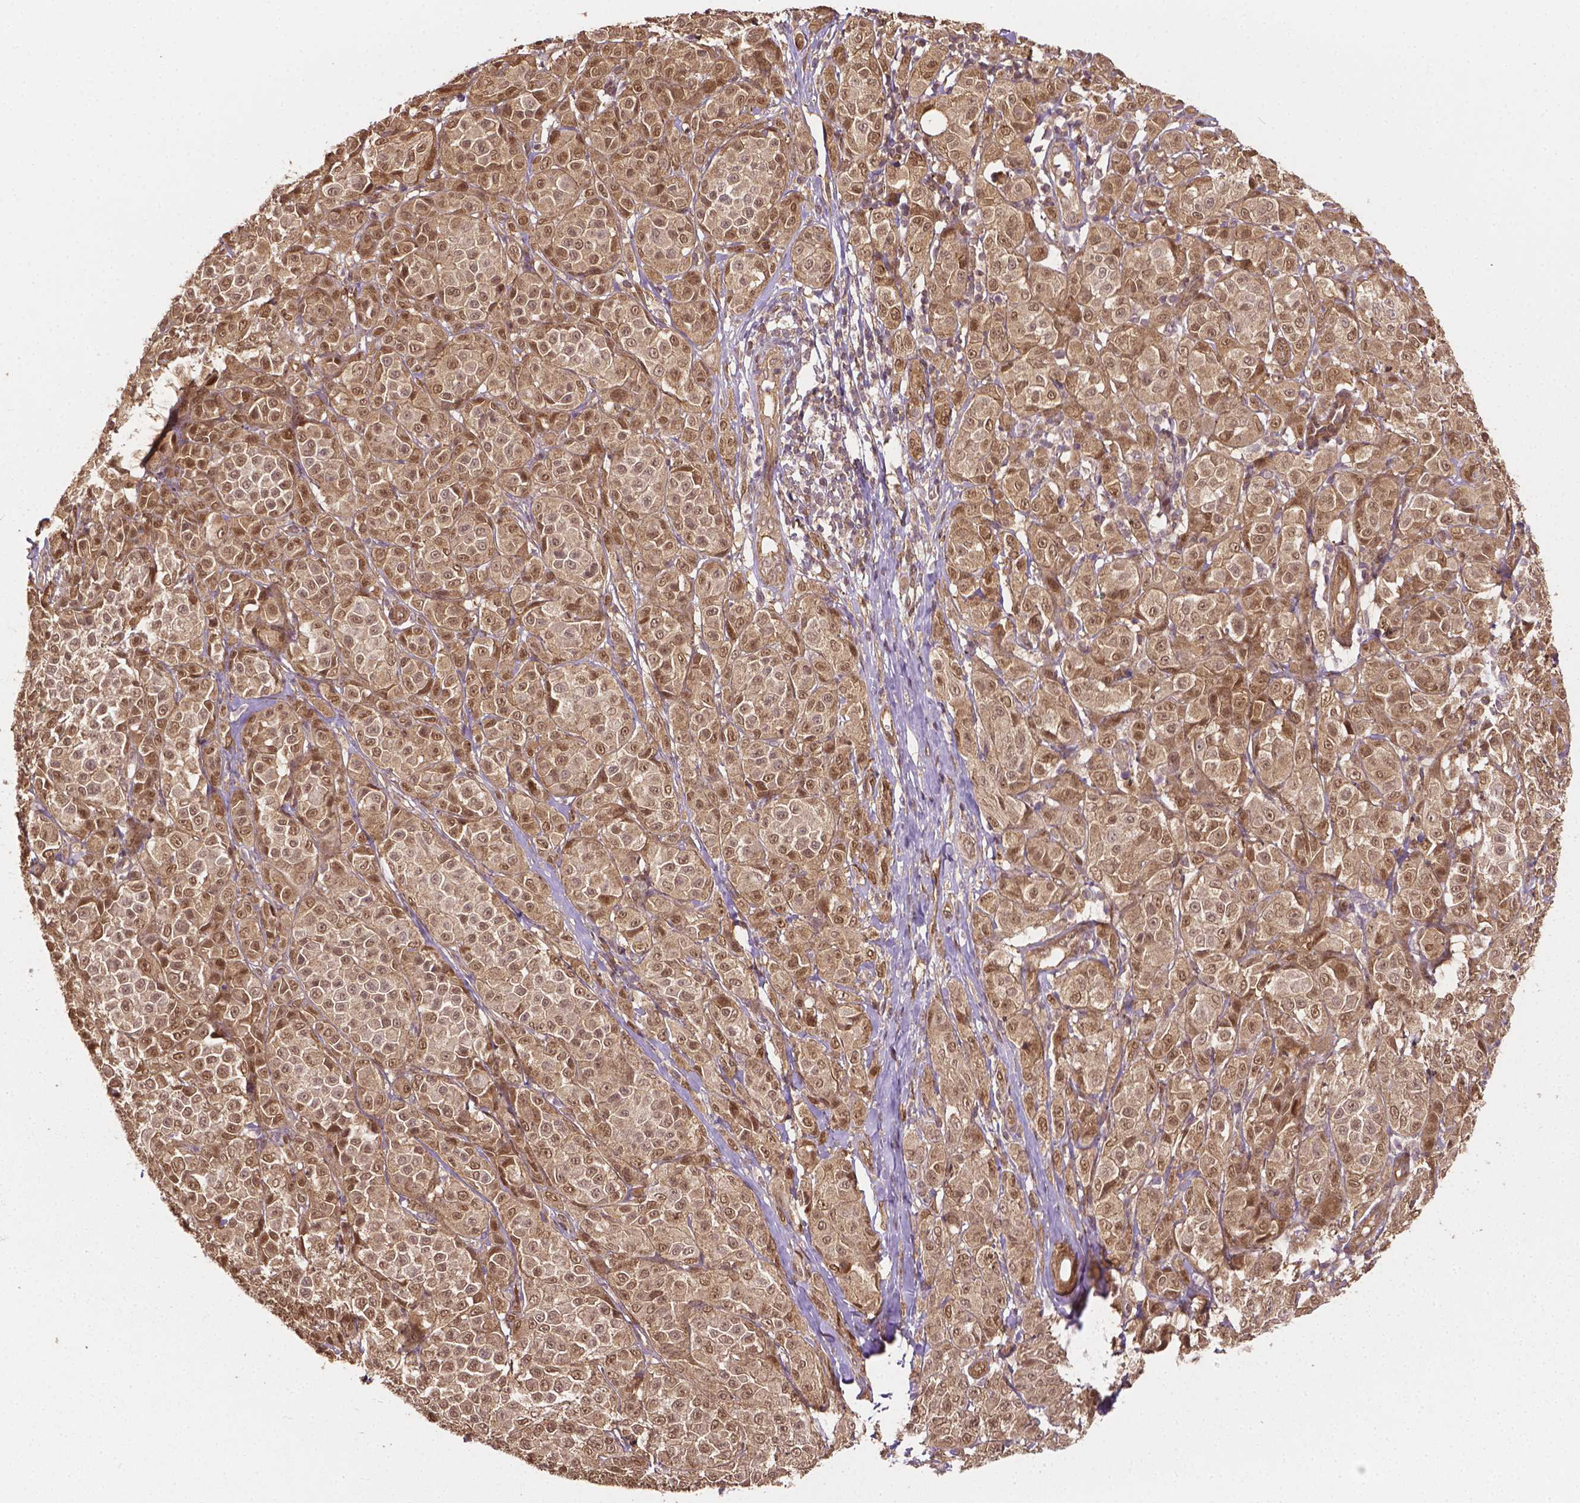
{"staining": {"intensity": "moderate", "quantity": ">75%", "location": "cytoplasmic/membranous,nuclear"}, "tissue": "melanoma", "cell_type": "Tumor cells", "image_type": "cancer", "snomed": [{"axis": "morphology", "description": "Malignant melanoma, NOS"}, {"axis": "topography", "description": "Skin"}], "caption": "Moderate cytoplasmic/membranous and nuclear expression is present in approximately >75% of tumor cells in malignant melanoma.", "gene": "YAP1", "patient": {"sex": "male", "age": 89}}